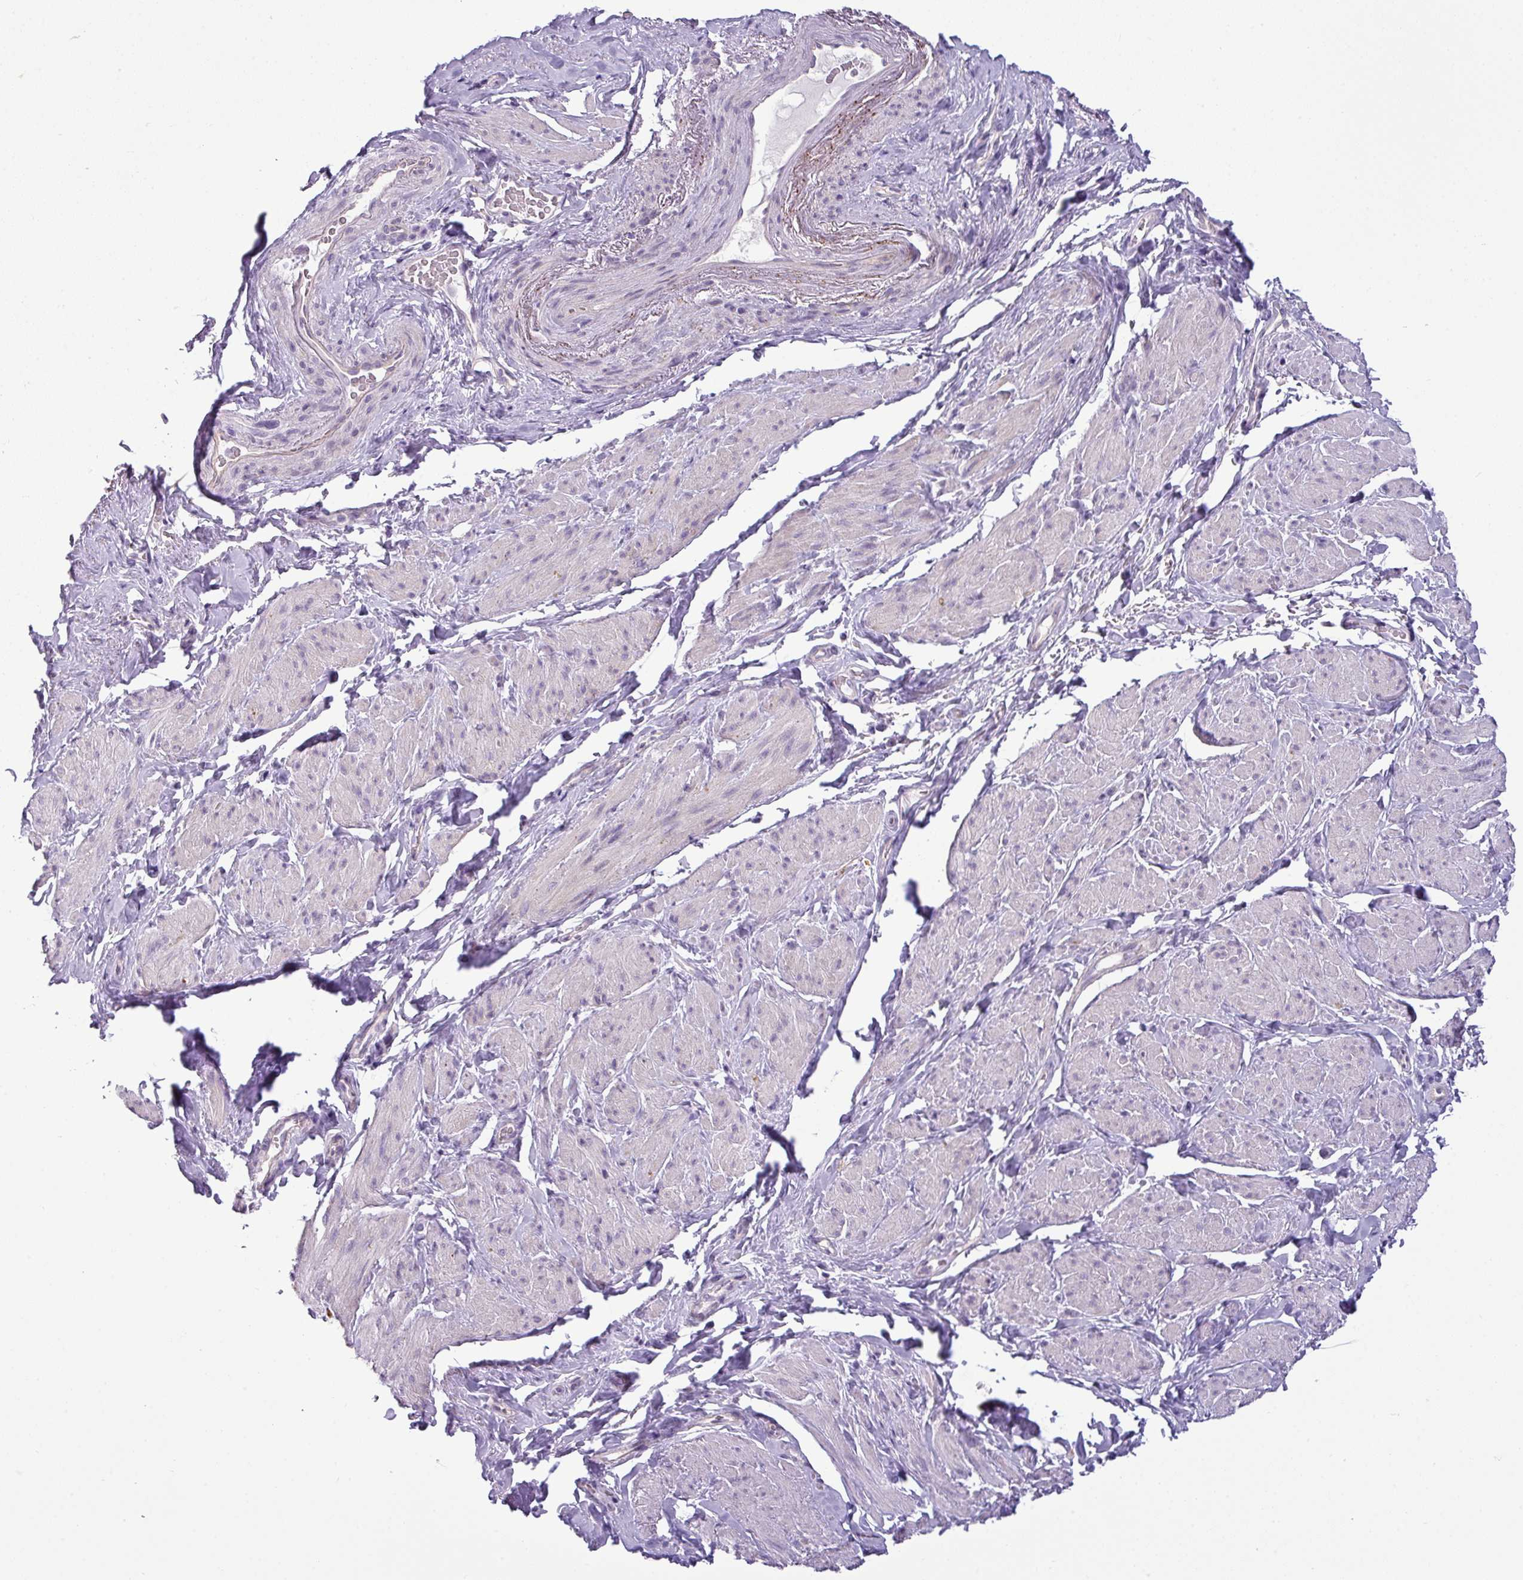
{"staining": {"intensity": "negative", "quantity": "none", "location": "none"}, "tissue": "smooth muscle", "cell_type": "Smooth muscle cells", "image_type": "normal", "snomed": [{"axis": "morphology", "description": "Normal tissue, NOS"}, {"axis": "topography", "description": "Smooth muscle"}, {"axis": "topography", "description": "Peripheral nerve tissue"}], "caption": "Smooth muscle was stained to show a protein in brown. There is no significant positivity in smooth muscle cells. (Immunohistochemistry, brightfield microscopy, high magnification).", "gene": "TOR1AIP2", "patient": {"sex": "male", "age": 69}}